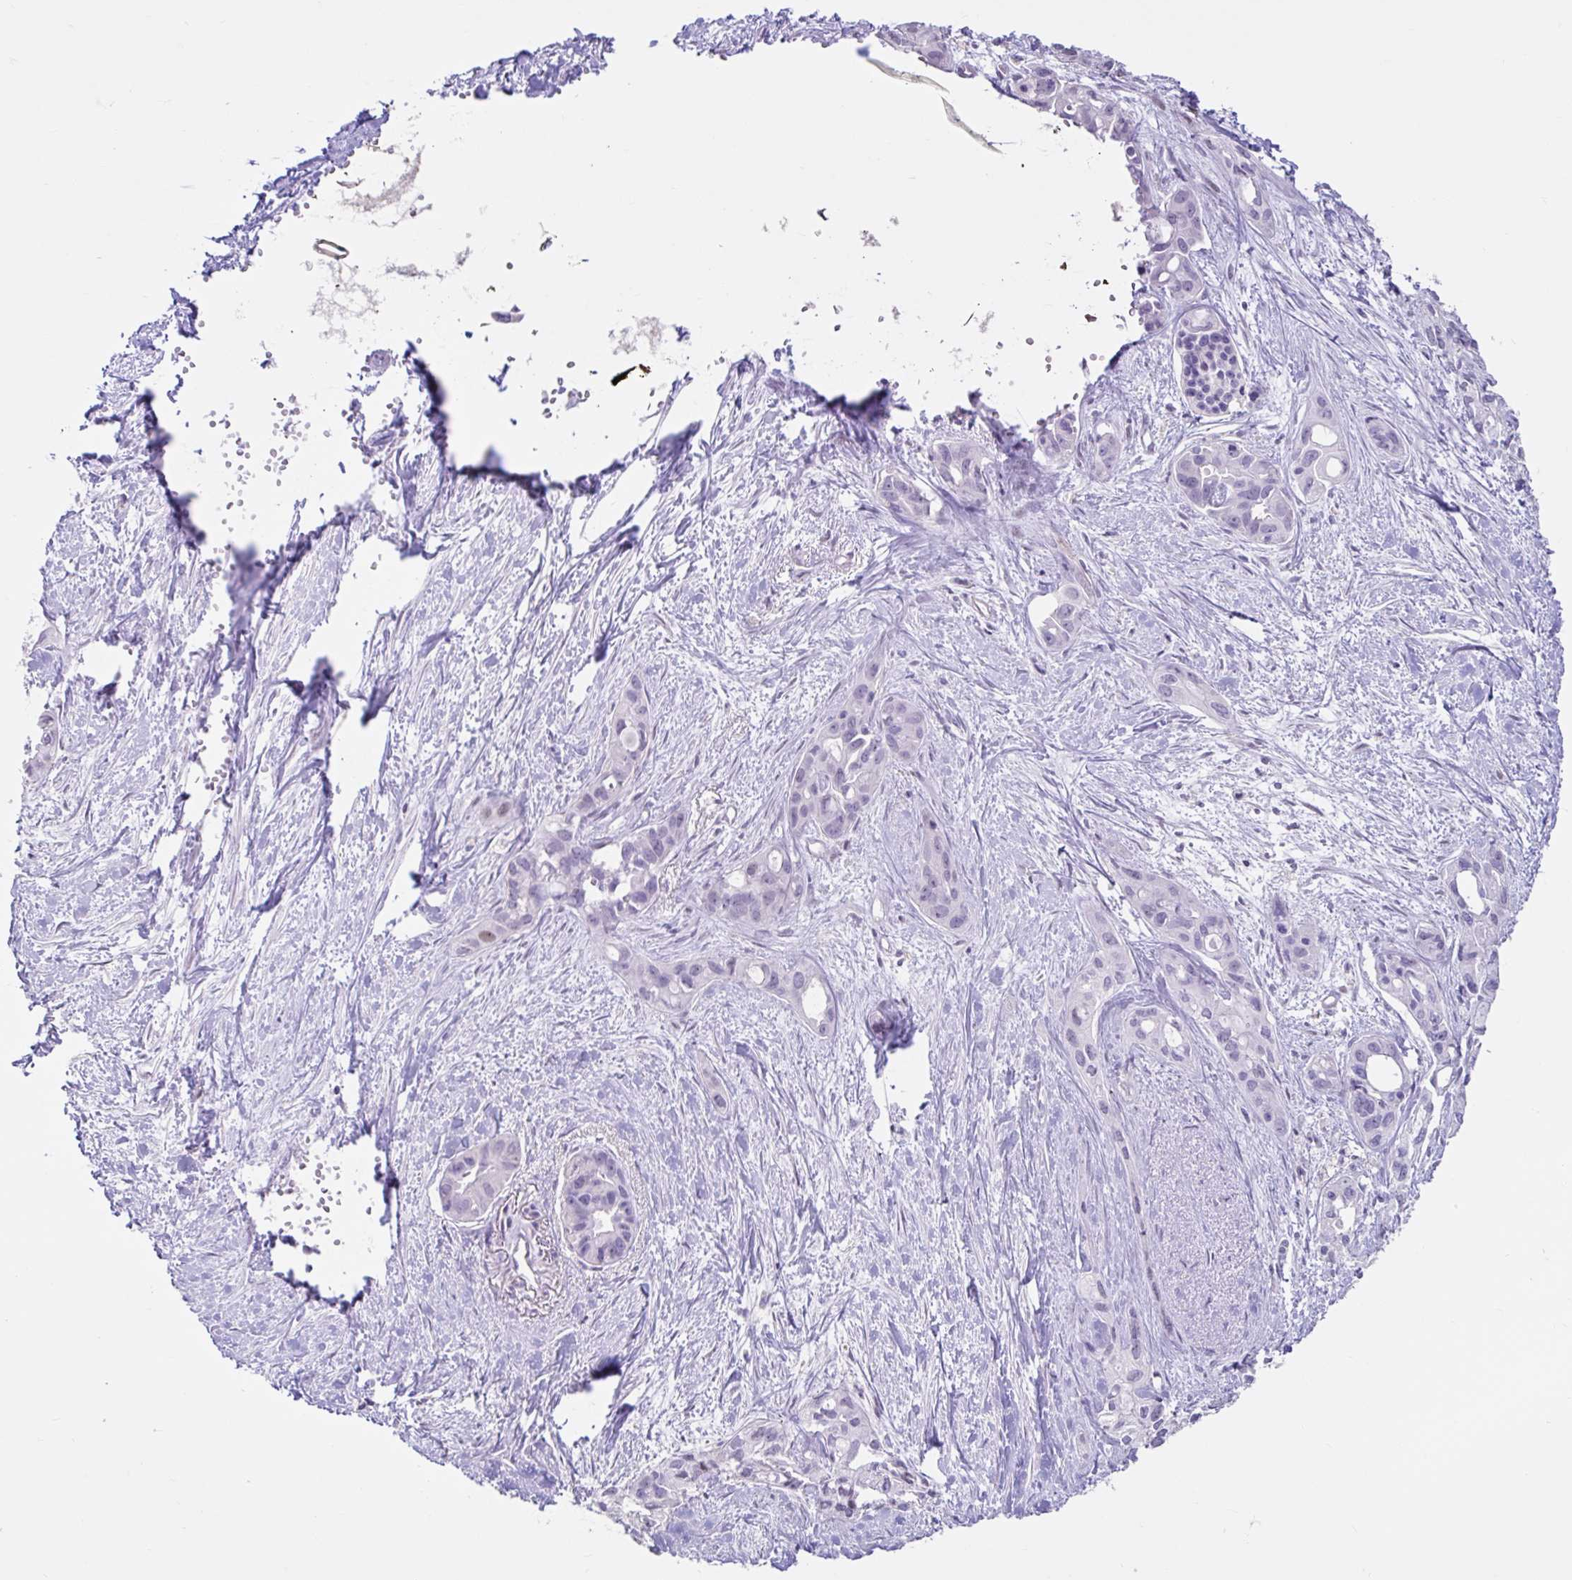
{"staining": {"intensity": "negative", "quantity": "none", "location": "none"}, "tissue": "pancreatic cancer", "cell_type": "Tumor cells", "image_type": "cancer", "snomed": [{"axis": "morphology", "description": "Adenocarcinoma, NOS"}, {"axis": "topography", "description": "Pancreas"}], "caption": "Pancreatic cancer (adenocarcinoma) stained for a protein using immunohistochemistry (IHC) displays no expression tumor cells.", "gene": "NHLH2", "patient": {"sex": "female", "age": 50}}